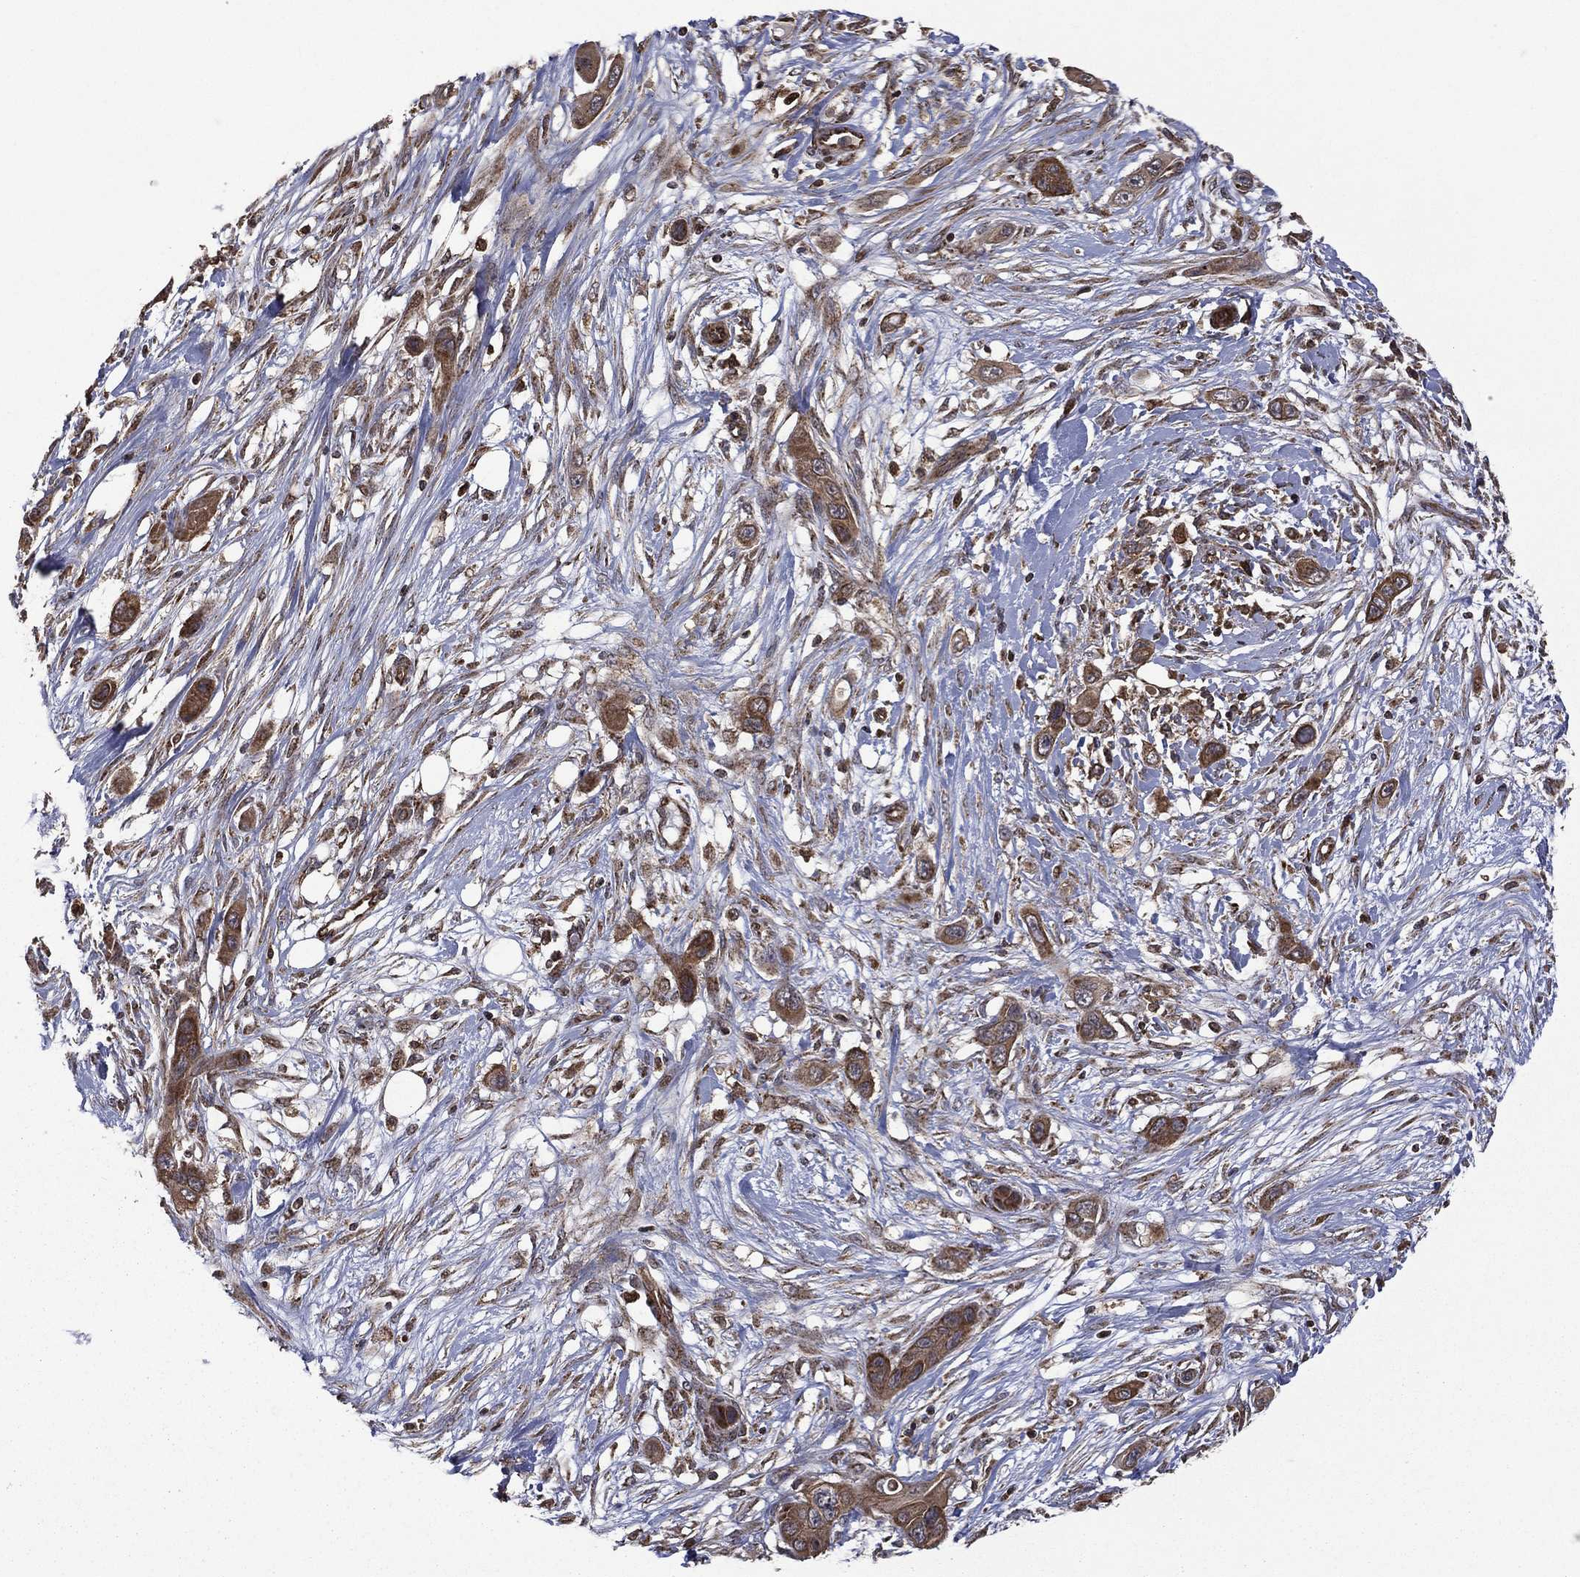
{"staining": {"intensity": "moderate", "quantity": ">75%", "location": "cytoplasmic/membranous"}, "tissue": "skin cancer", "cell_type": "Tumor cells", "image_type": "cancer", "snomed": [{"axis": "morphology", "description": "Squamous cell carcinoma, NOS"}, {"axis": "topography", "description": "Skin"}], "caption": "Brown immunohistochemical staining in skin cancer (squamous cell carcinoma) shows moderate cytoplasmic/membranous expression in approximately >75% of tumor cells.", "gene": "GIMAP6", "patient": {"sex": "male", "age": 79}}